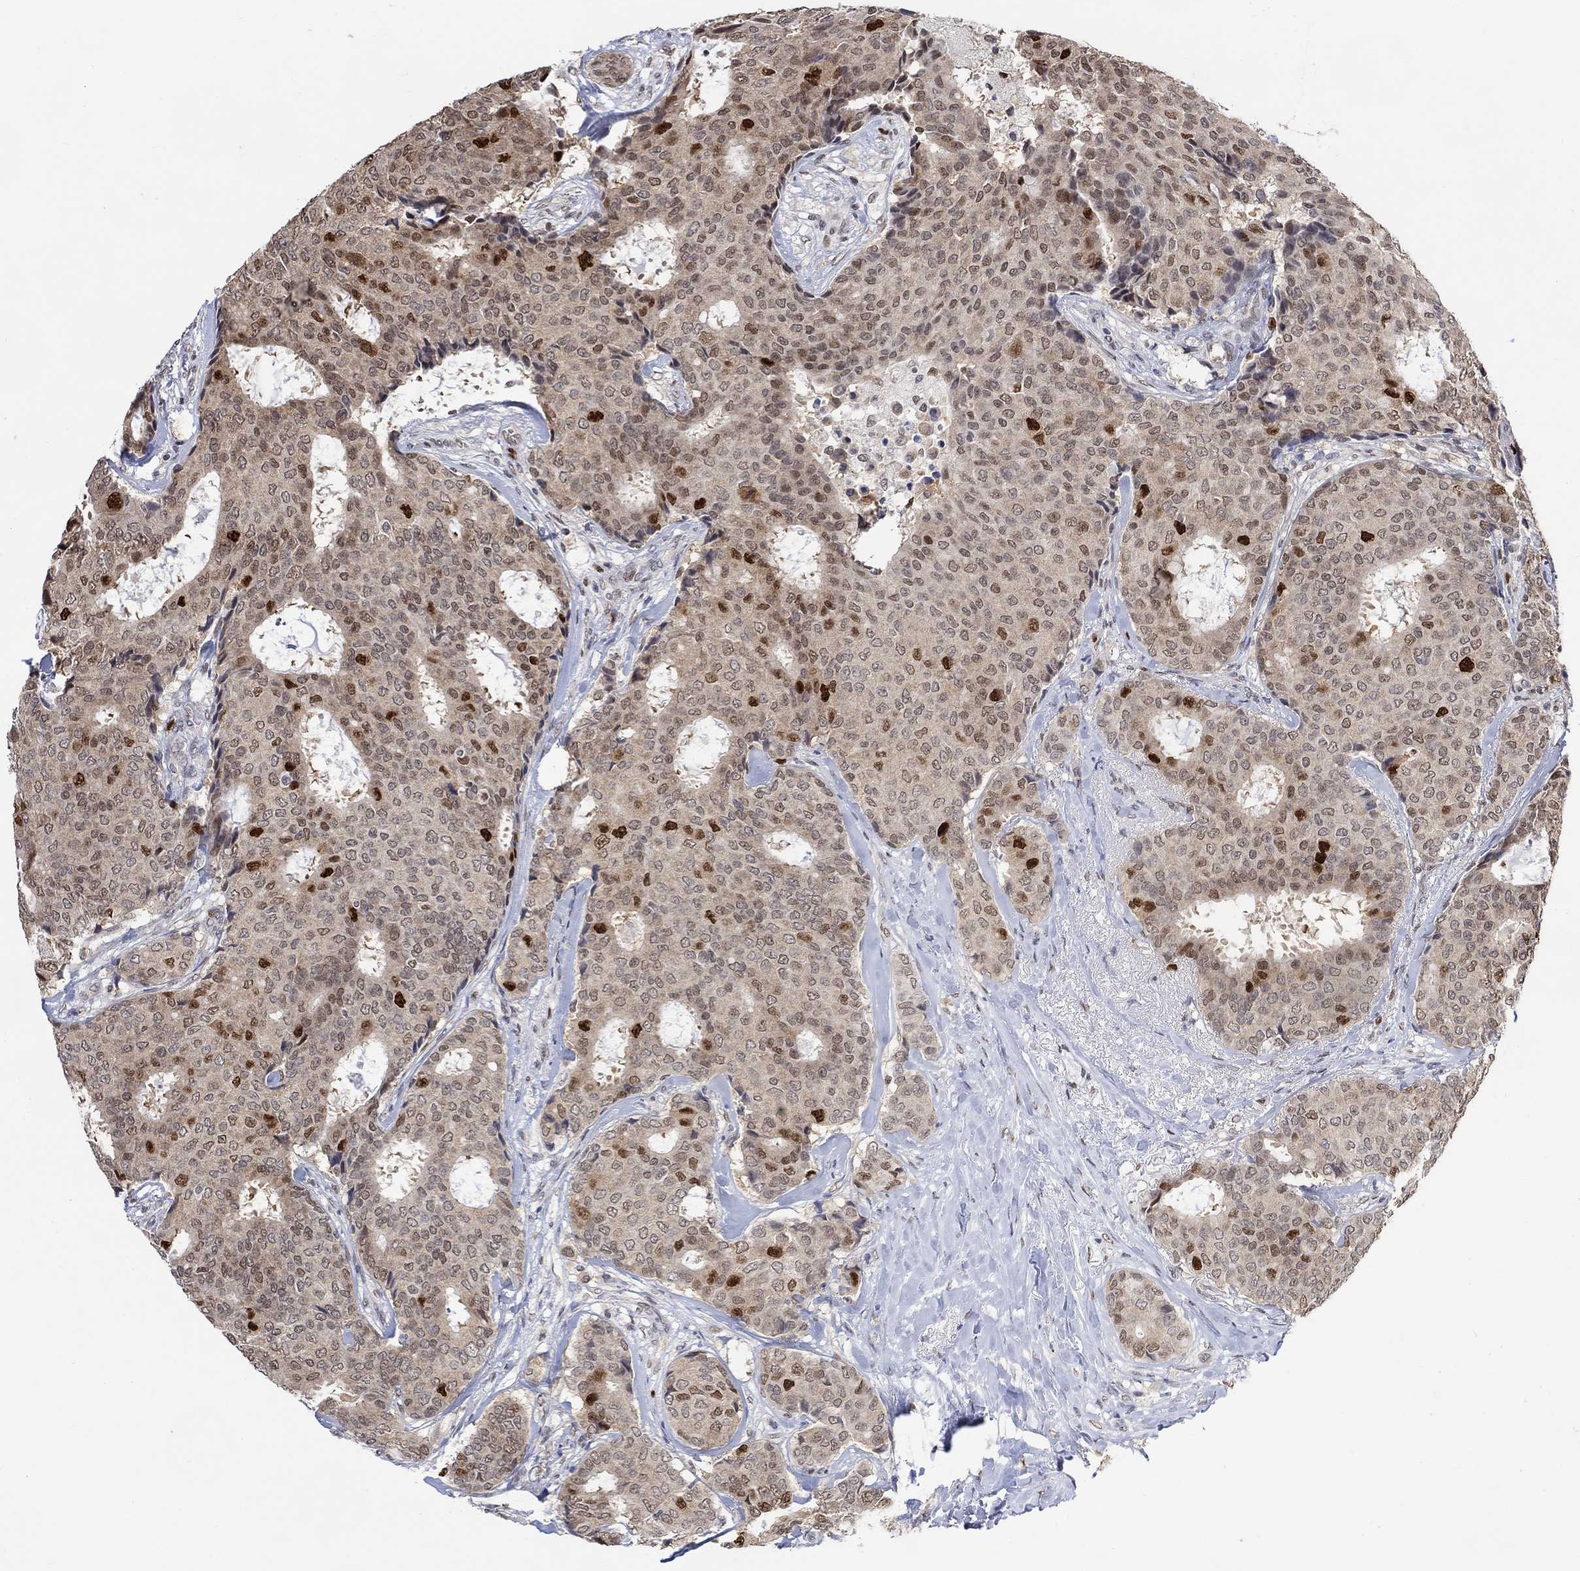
{"staining": {"intensity": "strong", "quantity": "<25%", "location": "nuclear"}, "tissue": "breast cancer", "cell_type": "Tumor cells", "image_type": "cancer", "snomed": [{"axis": "morphology", "description": "Duct carcinoma"}, {"axis": "topography", "description": "Breast"}], "caption": "Human breast intraductal carcinoma stained with a protein marker displays strong staining in tumor cells.", "gene": "RAD54L2", "patient": {"sex": "female", "age": 75}}